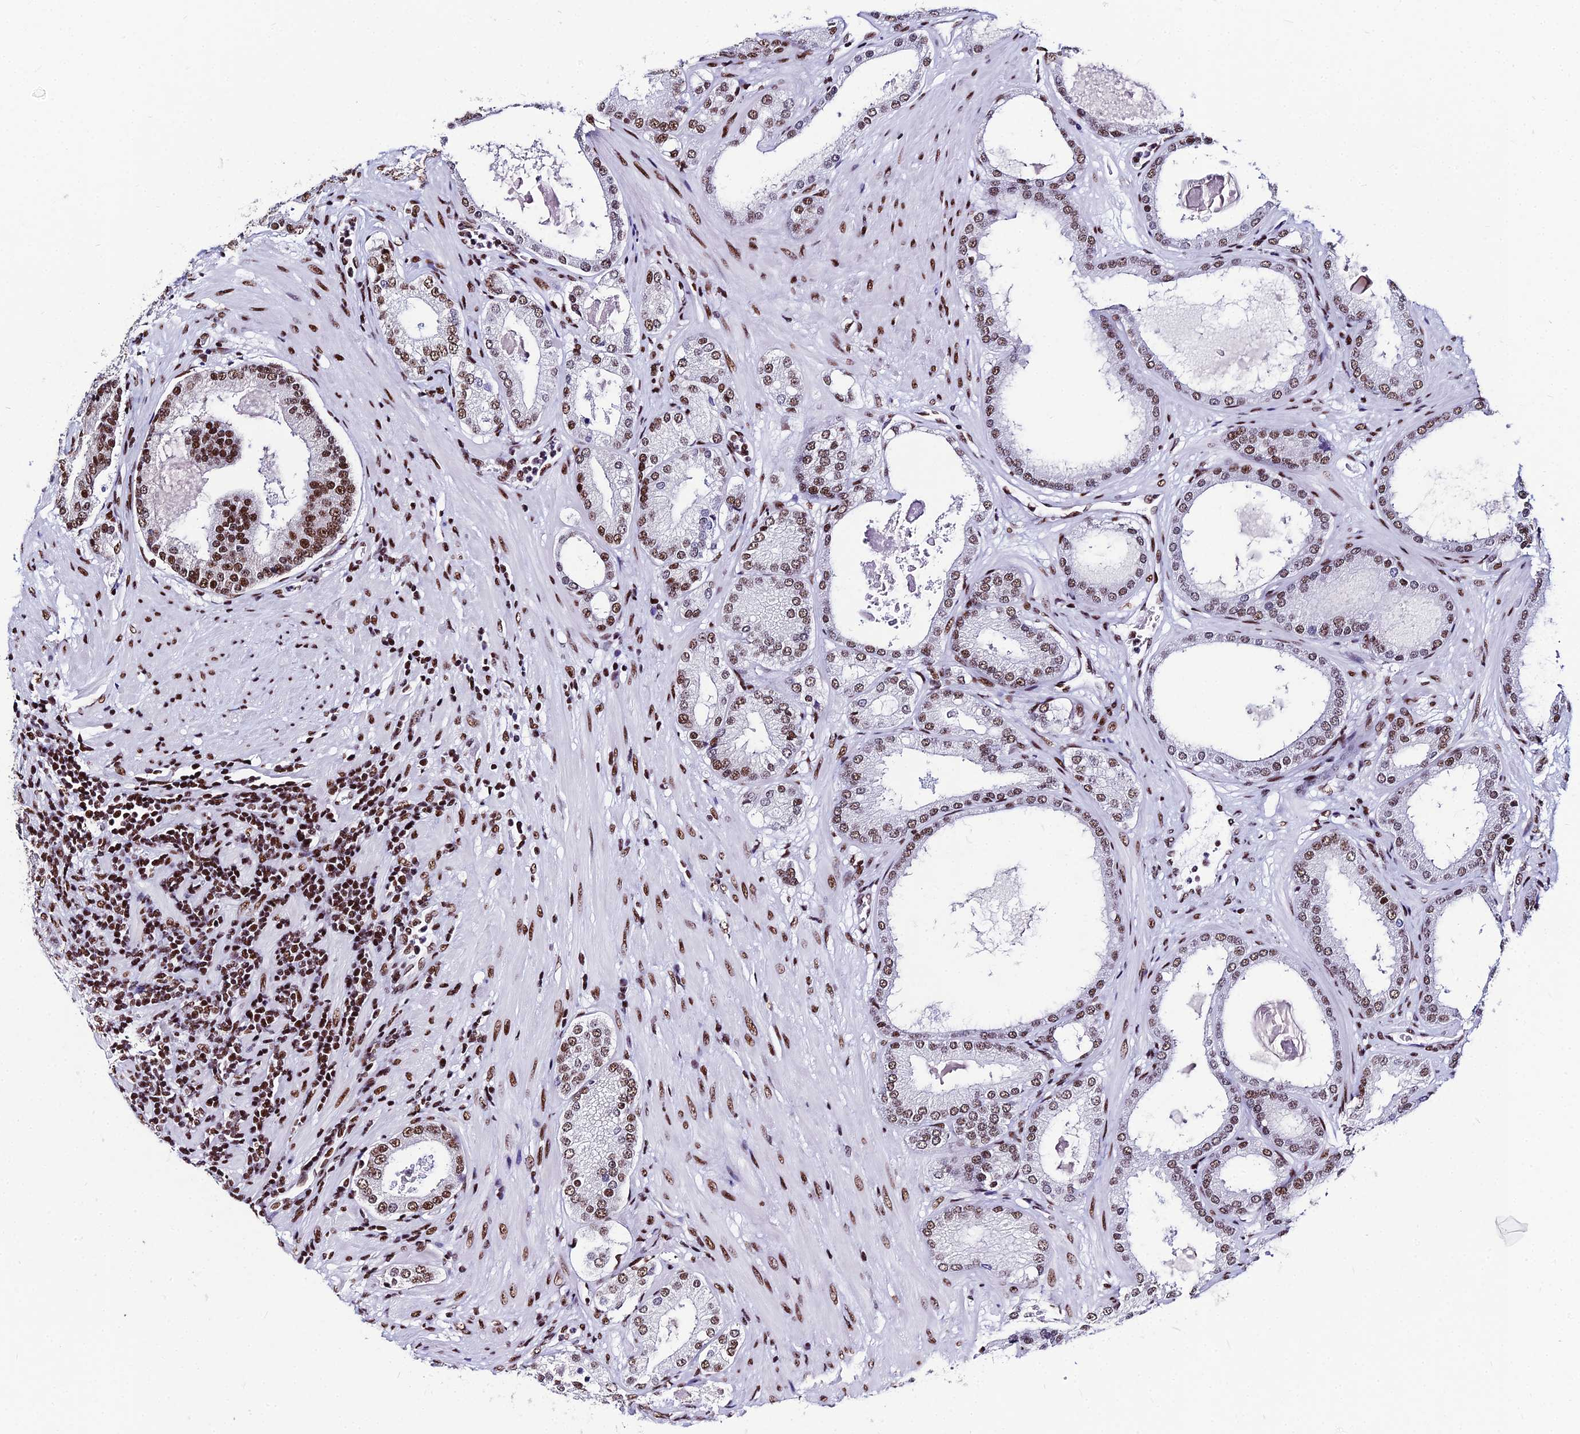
{"staining": {"intensity": "moderate", "quantity": ">75%", "location": "nuclear"}, "tissue": "prostate cancer", "cell_type": "Tumor cells", "image_type": "cancer", "snomed": [{"axis": "morphology", "description": "Adenocarcinoma, Low grade"}, {"axis": "topography", "description": "Prostate"}], "caption": "Moderate nuclear positivity for a protein is present in approximately >75% of tumor cells of prostate cancer using immunohistochemistry (IHC).", "gene": "HNRNPH1", "patient": {"sex": "male", "age": 59}}